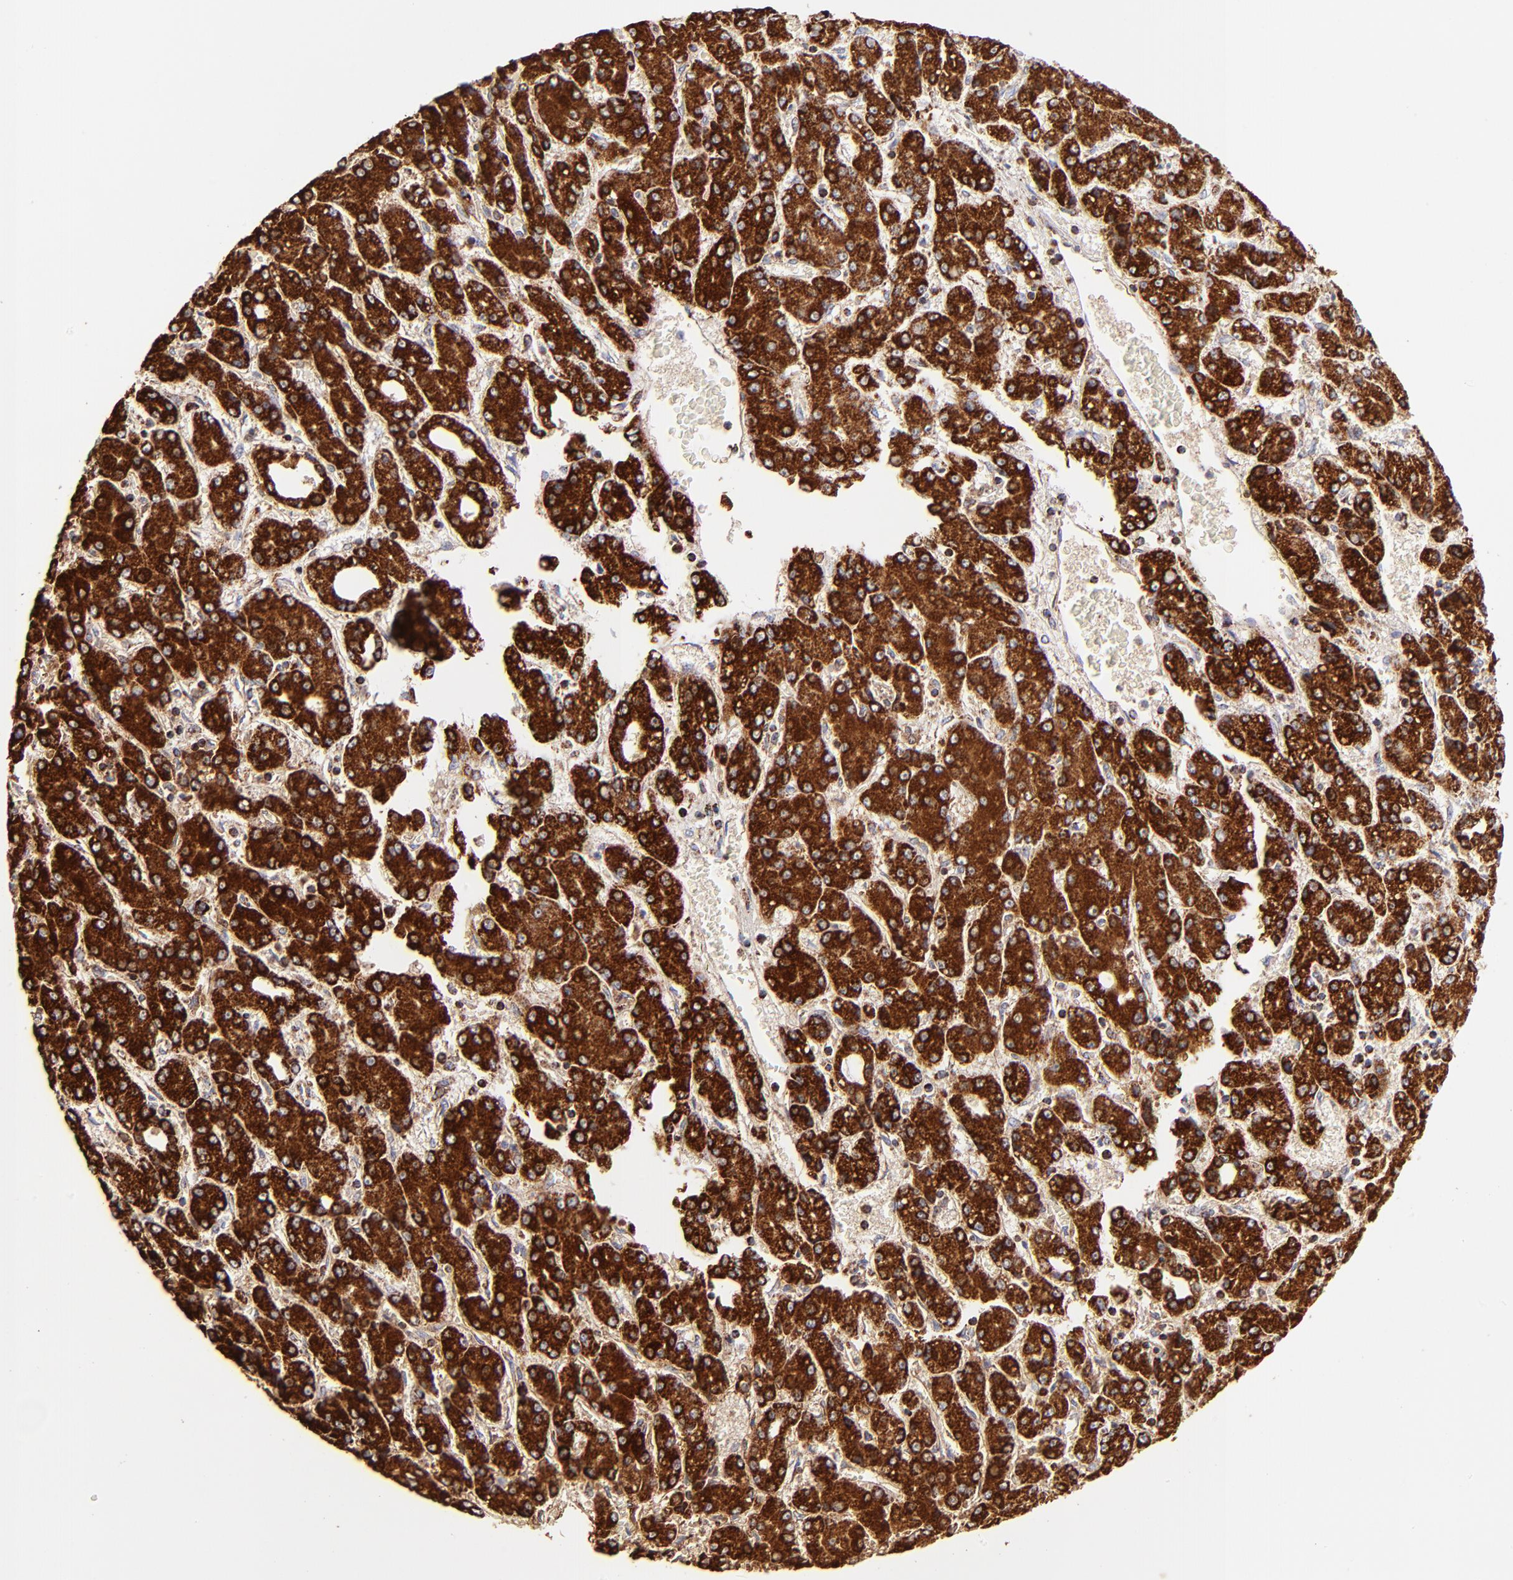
{"staining": {"intensity": "strong", "quantity": ">75%", "location": "cytoplasmic/membranous"}, "tissue": "liver cancer", "cell_type": "Tumor cells", "image_type": "cancer", "snomed": [{"axis": "morphology", "description": "Carcinoma, Hepatocellular, NOS"}, {"axis": "topography", "description": "Liver"}], "caption": "A brown stain labels strong cytoplasmic/membranous positivity of a protein in liver cancer (hepatocellular carcinoma) tumor cells.", "gene": "ECH1", "patient": {"sex": "male", "age": 69}}